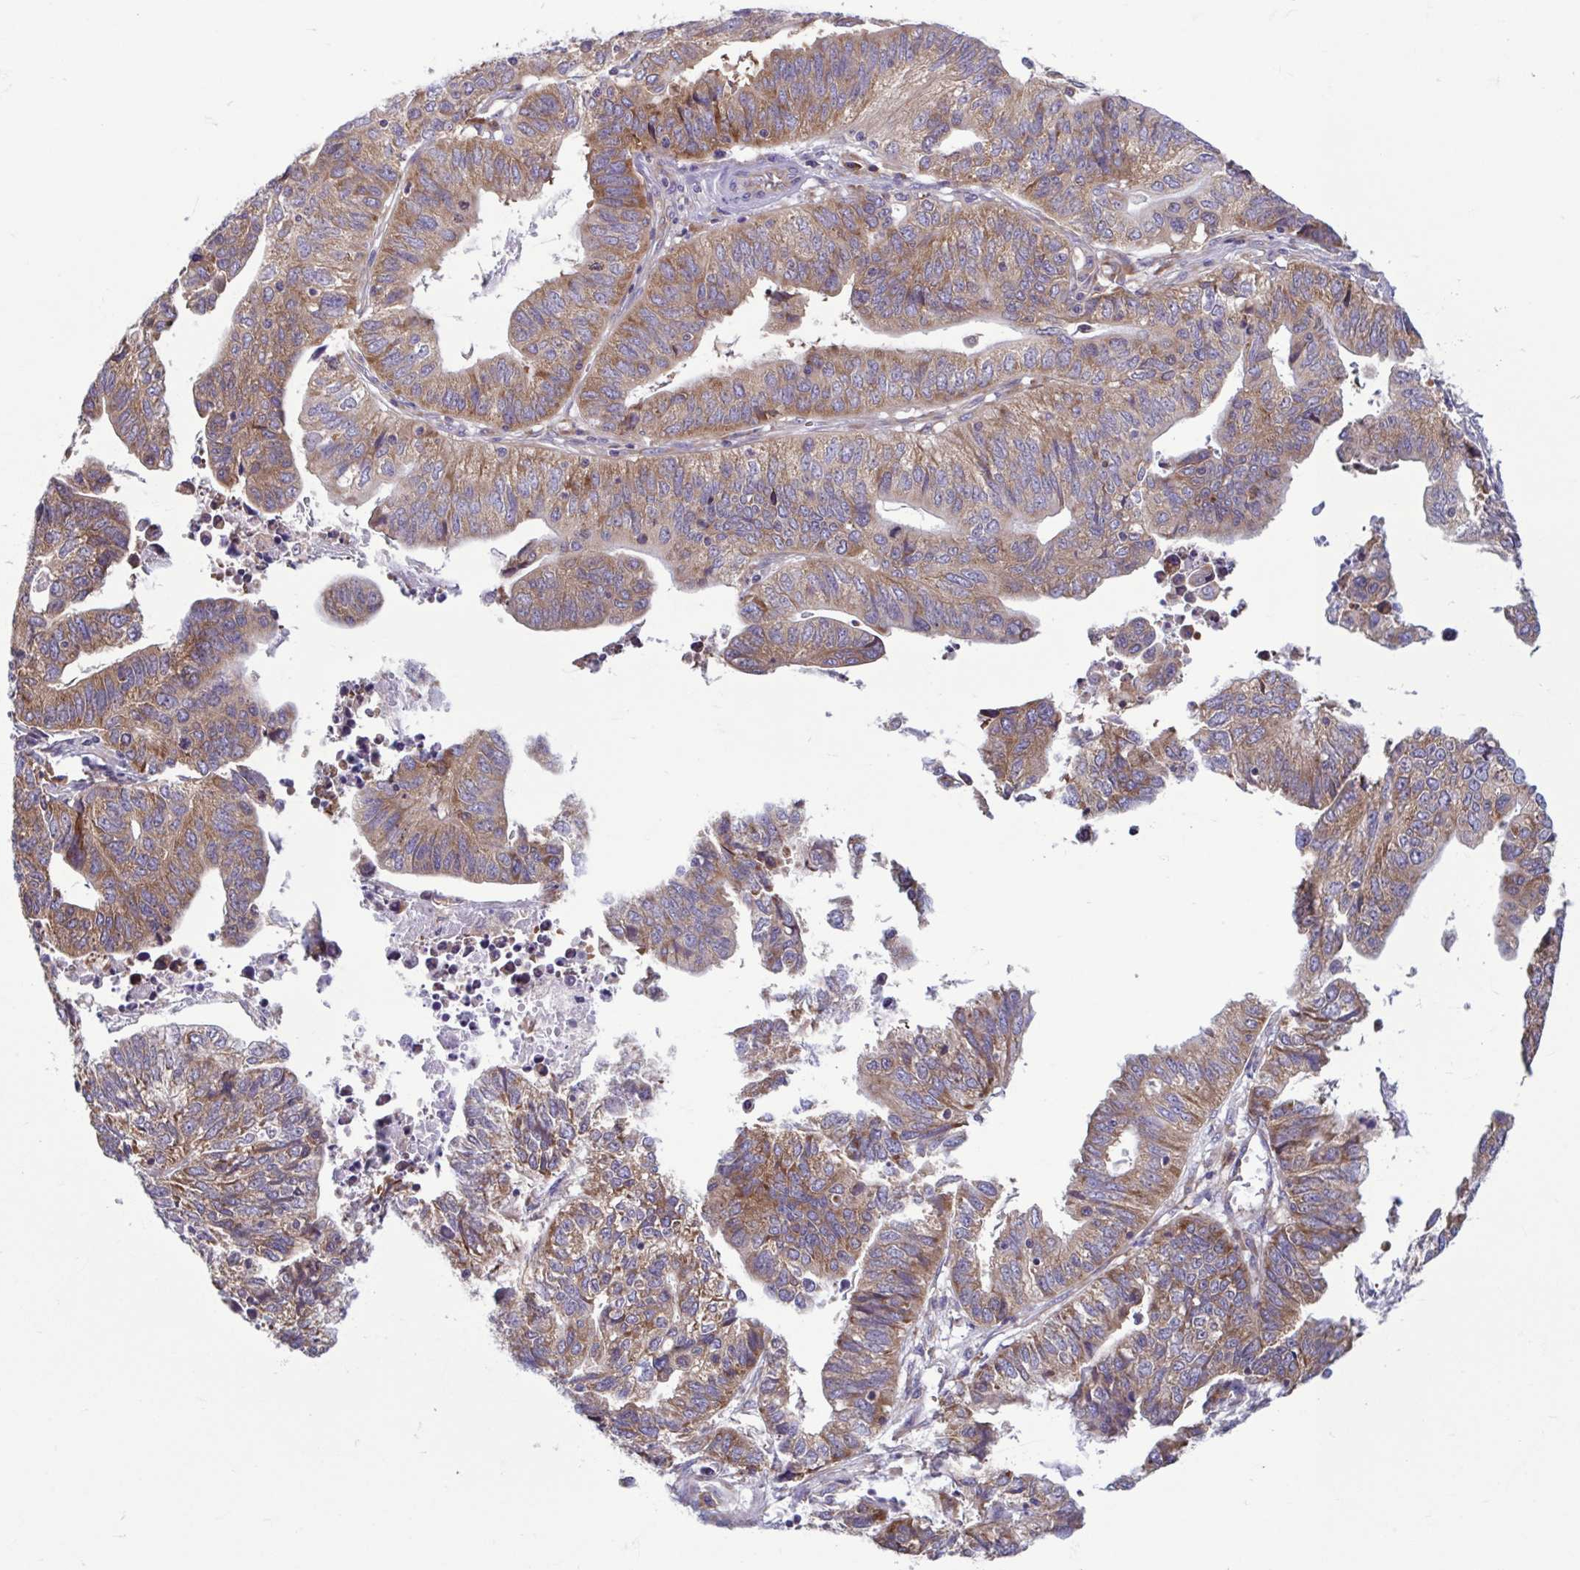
{"staining": {"intensity": "moderate", "quantity": ">75%", "location": "cytoplasmic/membranous"}, "tissue": "stomach cancer", "cell_type": "Tumor cells", "image_type": "cancer", "snomed": [{"axis": "morphology", "description": "Adenocarcinoma, NOS"}, {"axis": "topography", "description": "Stomach, upper"}], "caption": "A brown stain shows moderate cytoplasmic/membranous staining of a protein in stomach cancer (adenocarcinoma) tumor cells. (DAB (3,3'-diaminobenzidine) IHC, brown staining for protein, blue staining for nuclei).", "gene": "RPS16", "patient": {"sex": "female", "age": 67}}